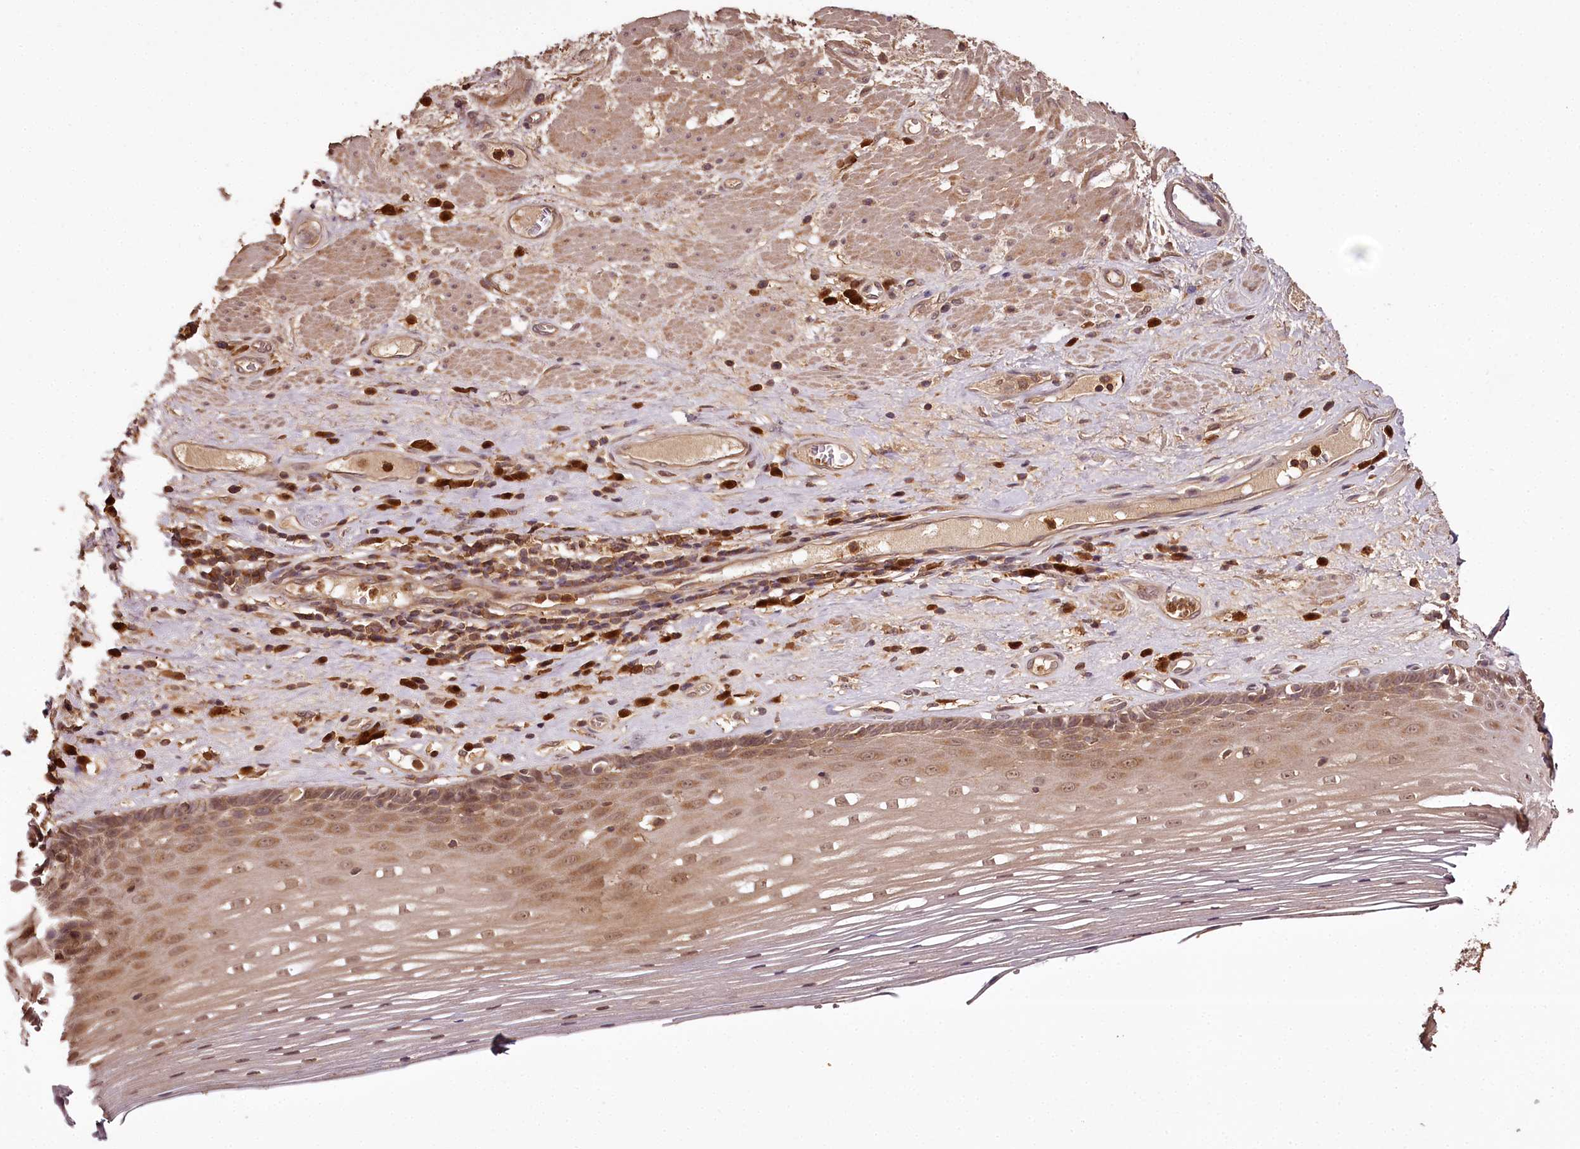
{"staining": {"intensity": "moderate", "quantity": ">75%", "location": "cytoplasmic/membranous,nuclear"}, "tissue": "esophagus", "cell_type": "Squamous epithelial cells", "image_type": "normal", "snomed": [{"axis": "morphology", "description": "Normal tissue, NOS"}, {"axis": "topography", "description": "Esophagus"}], "caption": "Immunohistochemistry (IHC) photomicrograph of normal esophagus stained for a protein (brown), which exhibits medium levels of moderate cytoplasmic/membranous,nuclear staining in about >75% of squamous epithelial cells.", "gene": "TTC12", "patient": {"sex": "male", "age": 62}}